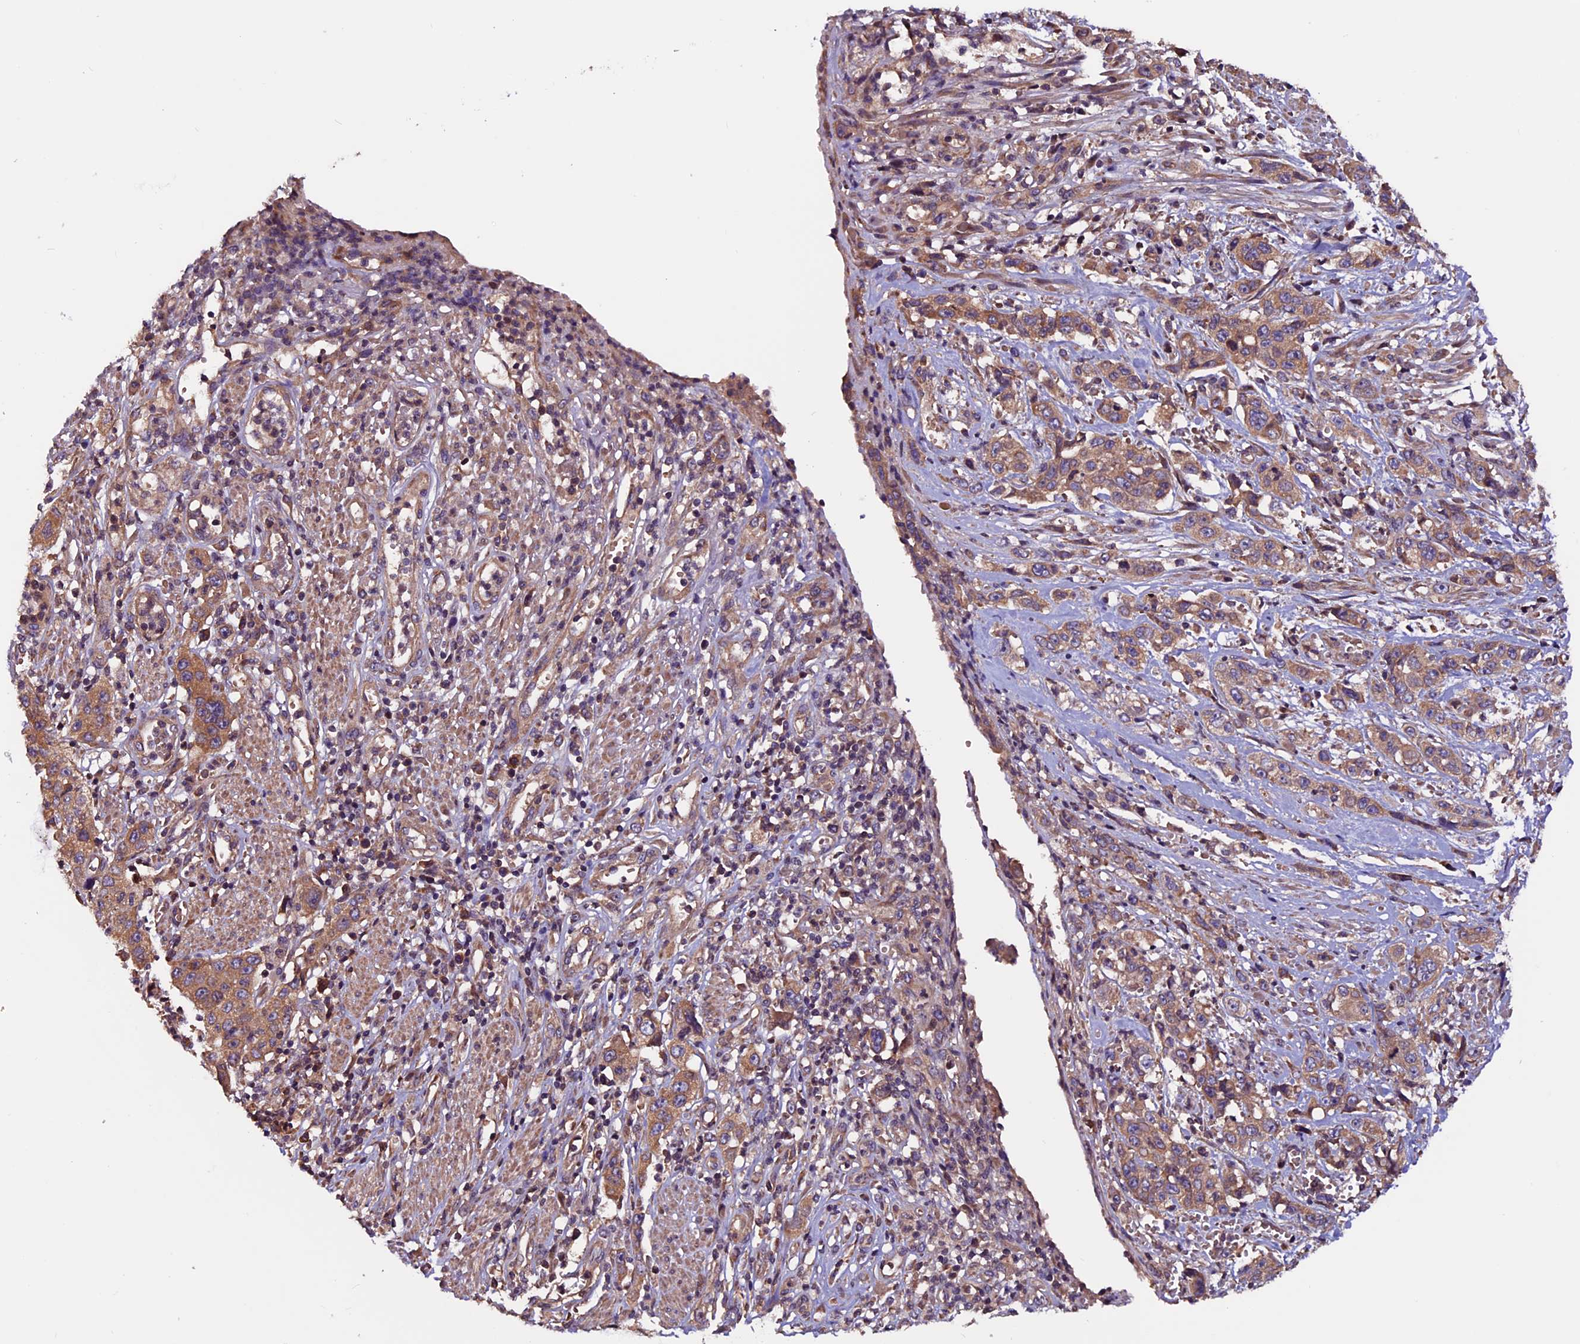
{"staining": {"intensity": "moderate", "quantity": ">75%", "location": "cytoplasmic/membranous"}, "tissue": "stomach cancer", "cell_type": "Tumor cells", "image_type": "cancer", "snomed": [{"axis": "morphology", "description": "Adenocarcinoma, NOS"}, {"axis": "topography", "description": "Stomach, upper"}], "caption": "Immunohistochemistry (IHC) staining of stomach cancer (adenocarcinoma), which demonstrates medium levels of moderate cytoplasmic/membranous staining in about >75% of tumor cells indicating moderate cytoplasmic/membranous protein positivity. The staining was performed using DAB (brown) for protein detection and nuclei were counterstained in hematoxylin (blue).", "gene": "ZNF598", "patient": {"sex": "male", "age": 62}}